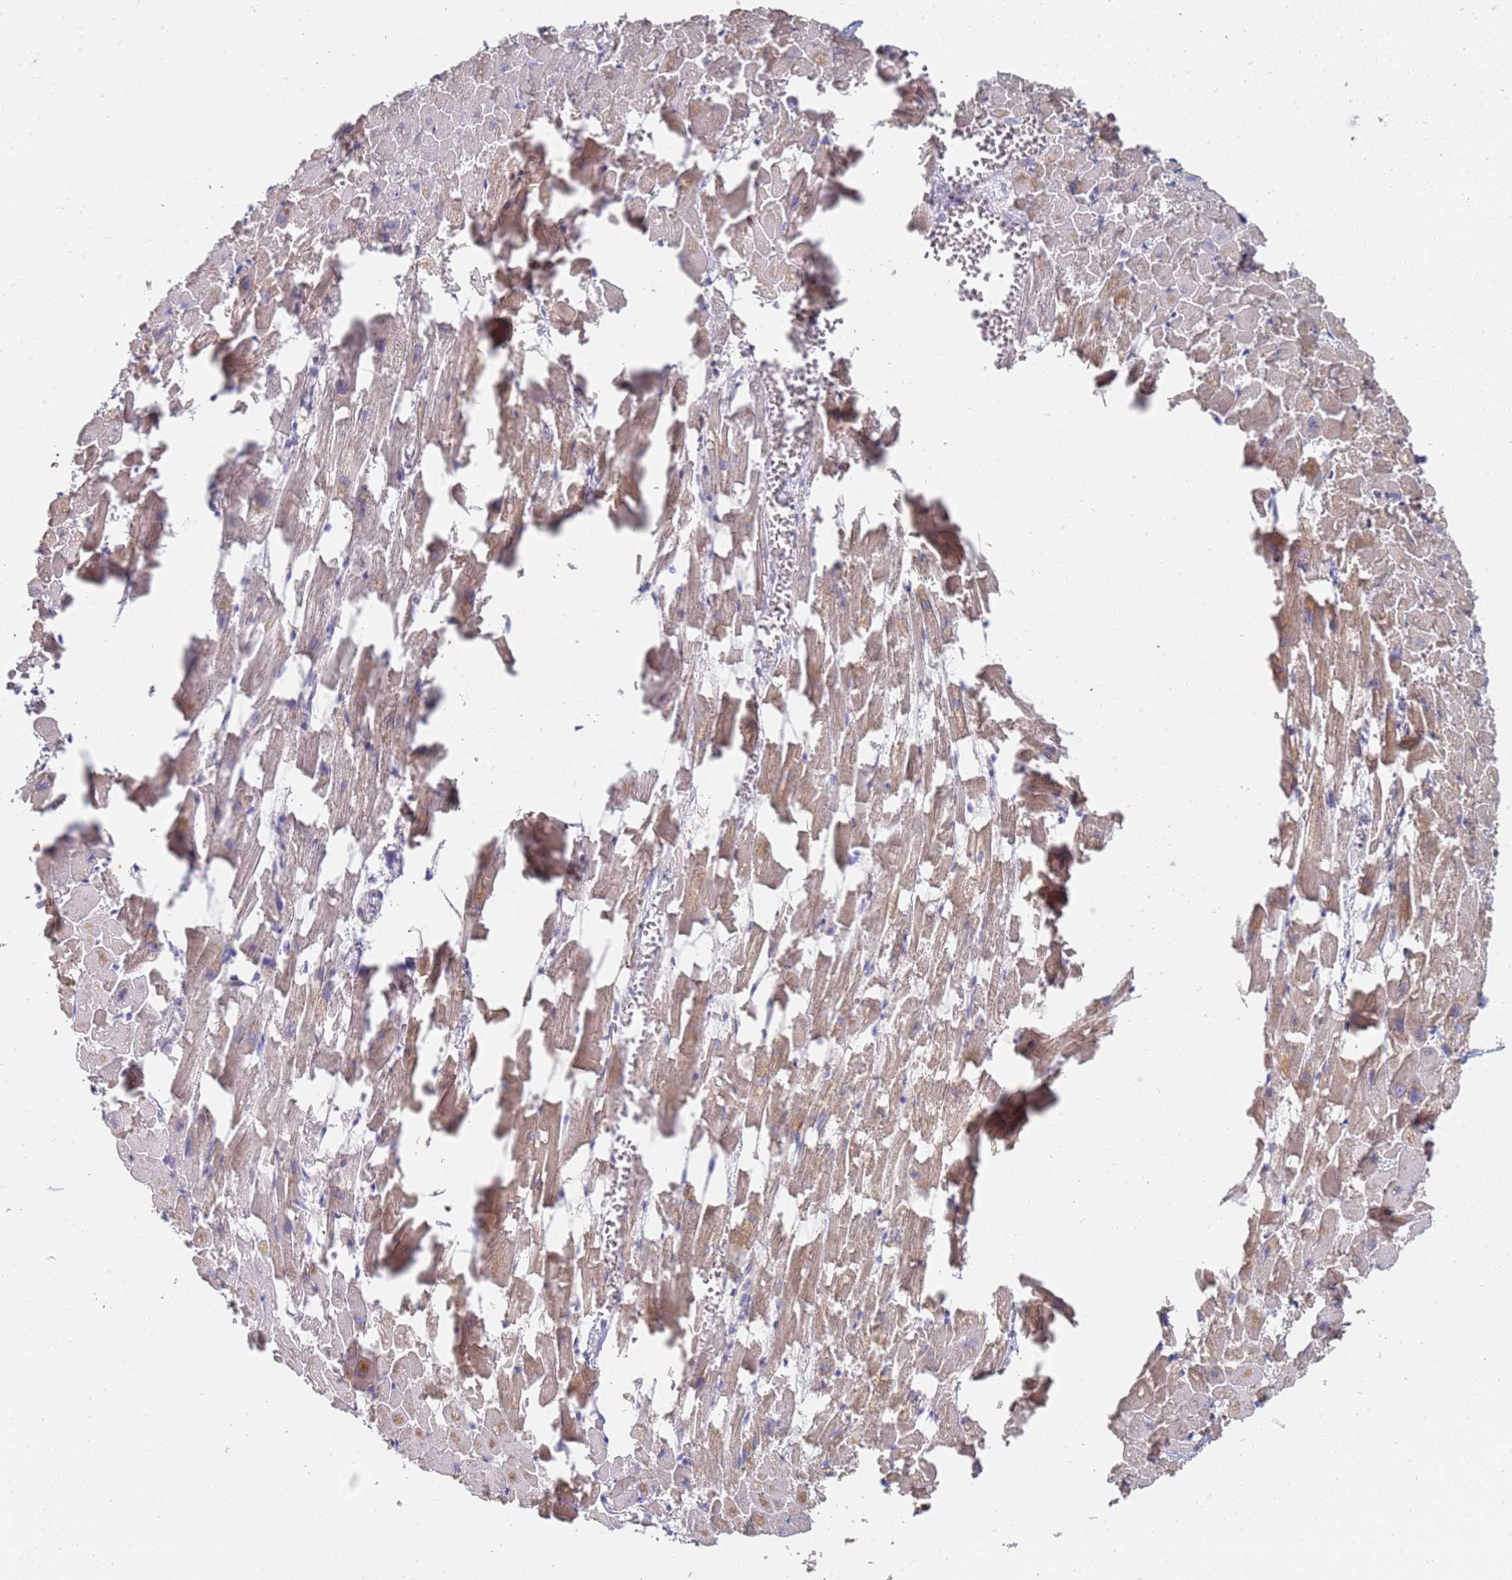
{"staining": {"intensity": "moderate", "quantity": ">75%", "location": "cytoplasmic/membranous"}, "tissue": "heart muscle", "cell_type": "Cardiomyocytes", "image_type": "normal", "snomed": [{"axis": "morphology", "description": "Normal tissue, NOS"}, {"axis": "topography", "description": "Heart"}], "caption": "This micrograph shows benign heart muscle stained with immunohistochemistry (IHC) to label a protein in brown. The cytoplasmic/membranous of cardiomyocytes show moderate positivity for the protein. Nuclei are counter-stained blue.", "gene": "VRK2", "patient": {"sex": "female", "age": 64}}